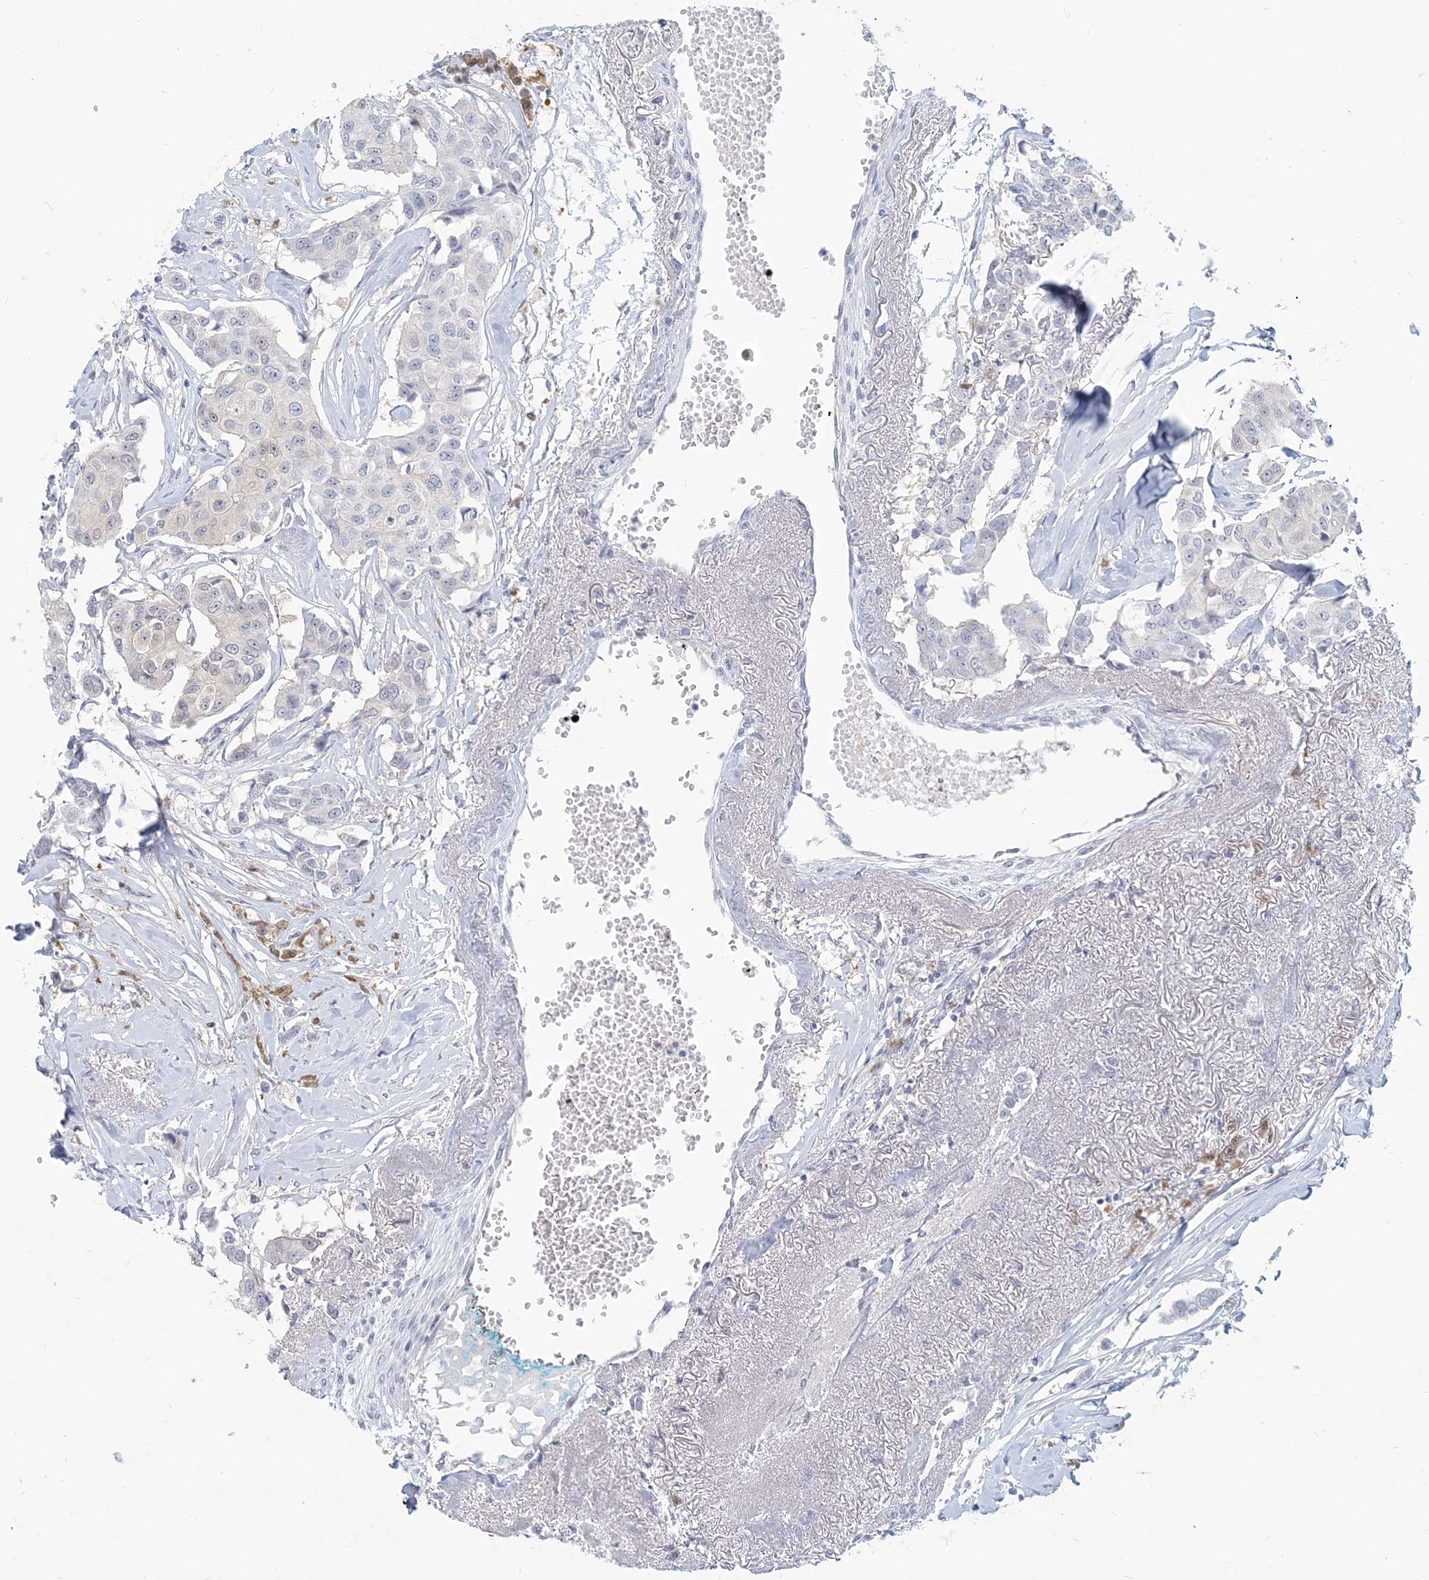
{"staining": {"intensity": "negative", "quantity": "none", "location": "none"}, "tissue": "breast cancer", "cell_type": "Tumor cells", "image_type": "cancer", "snomed": [{"axis": "morphology", "description": "Duct carcinoma"}, {"axis": "topography", "description": "Breast"}], "caption": "DAB immunohistochemical staining of breast invasive ductal carcinoma displays no significant positivity in tumor cells.", "gene": "GMPPA", "patient": {"sex": "female", "age": 80}}